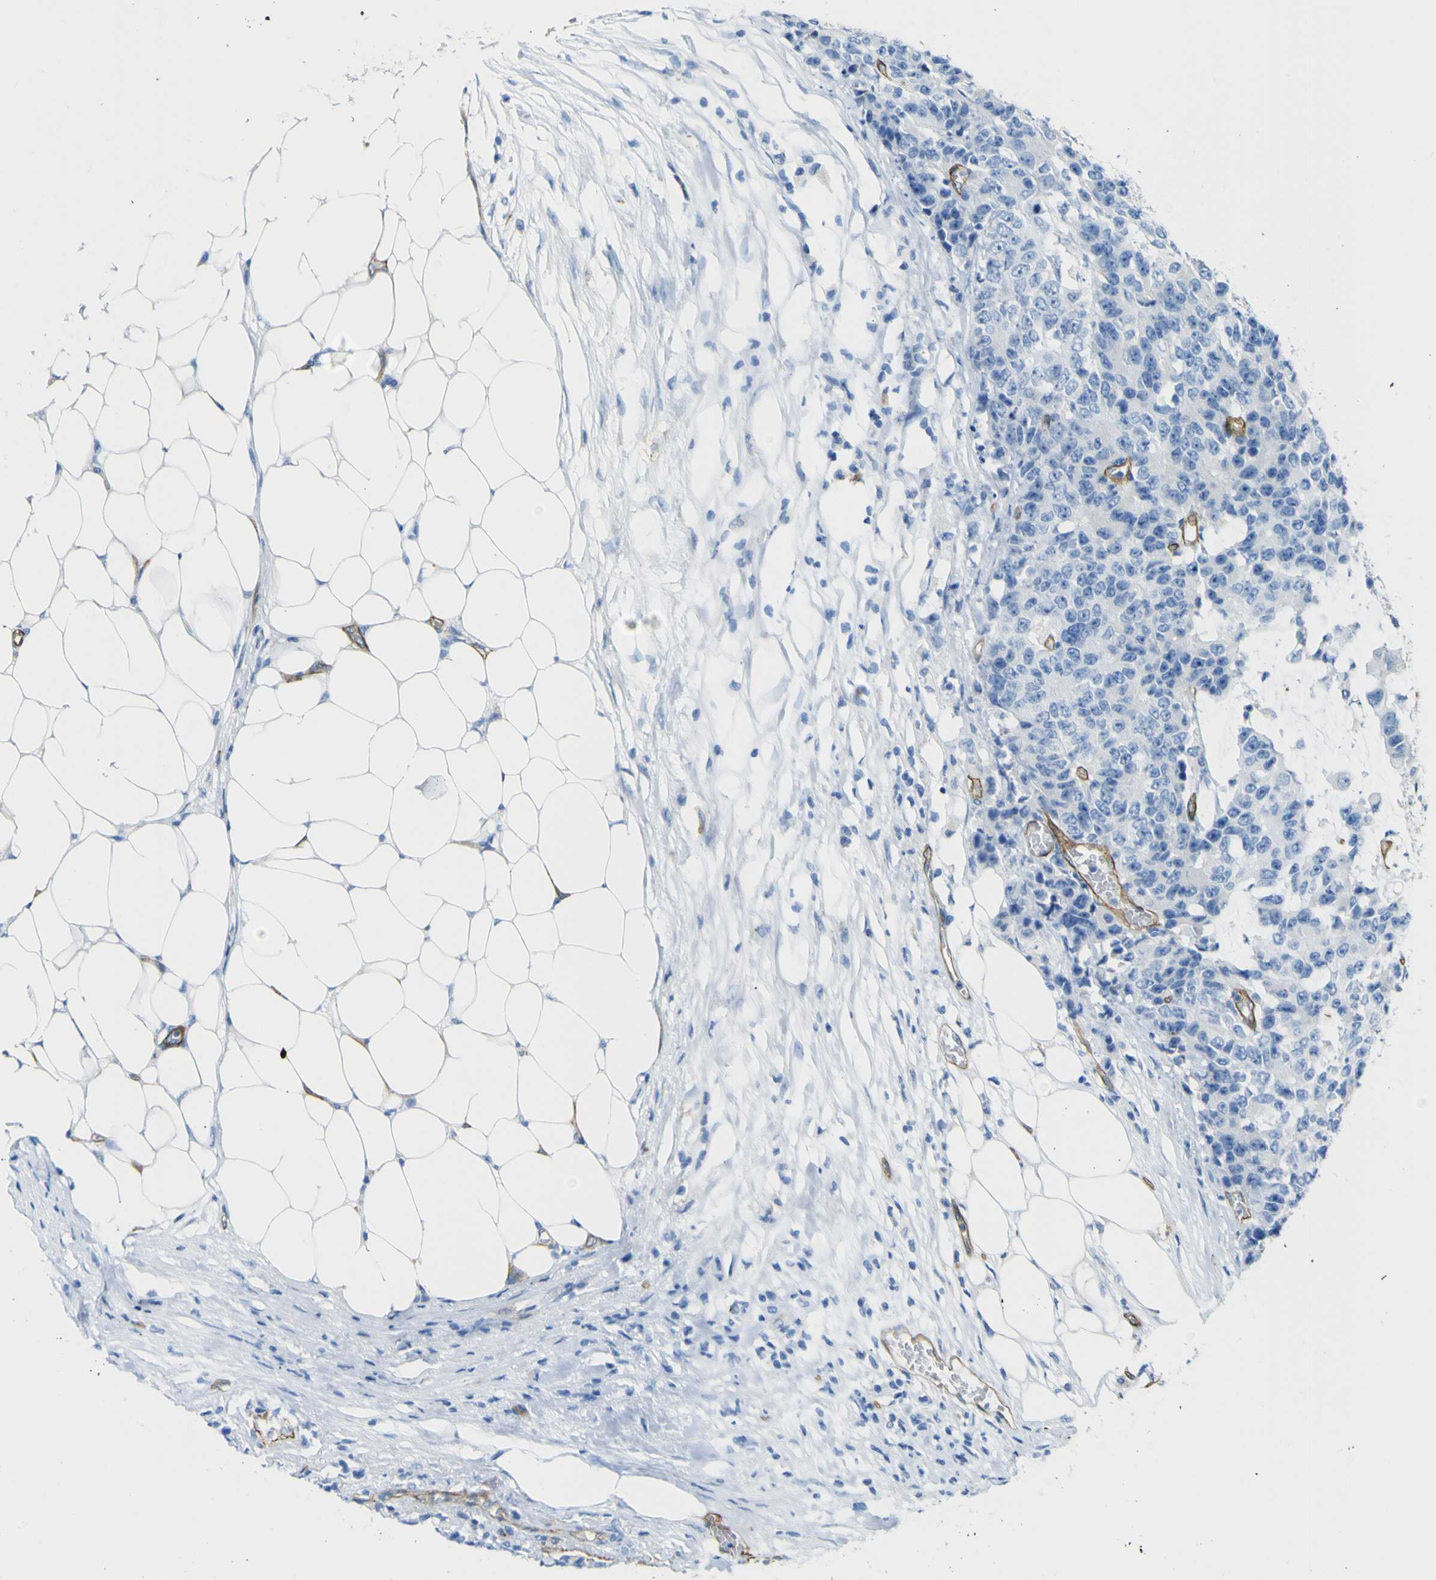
{"staining": {"intensity": "negative", "quantity": "none", "location": "none"}, "tissue": "colorectal cancer", "cell_type": "Tumor cells", "image_type": "cancer", "snomed": [{"axis": "morphology", "description": "Adenocarcinoma, NOS"}, {"axis": "topography", "description": "Colon"}], "caption": "The micrograph demonstrates no significant positivity in tumor cells of colorectal cancer. (Brightfield microscopy of DAB (3,3'-diaminobenzidine) IHC at high magnification).", "gene": "CD93", "patient": {"sex": "female", "age": 86}}